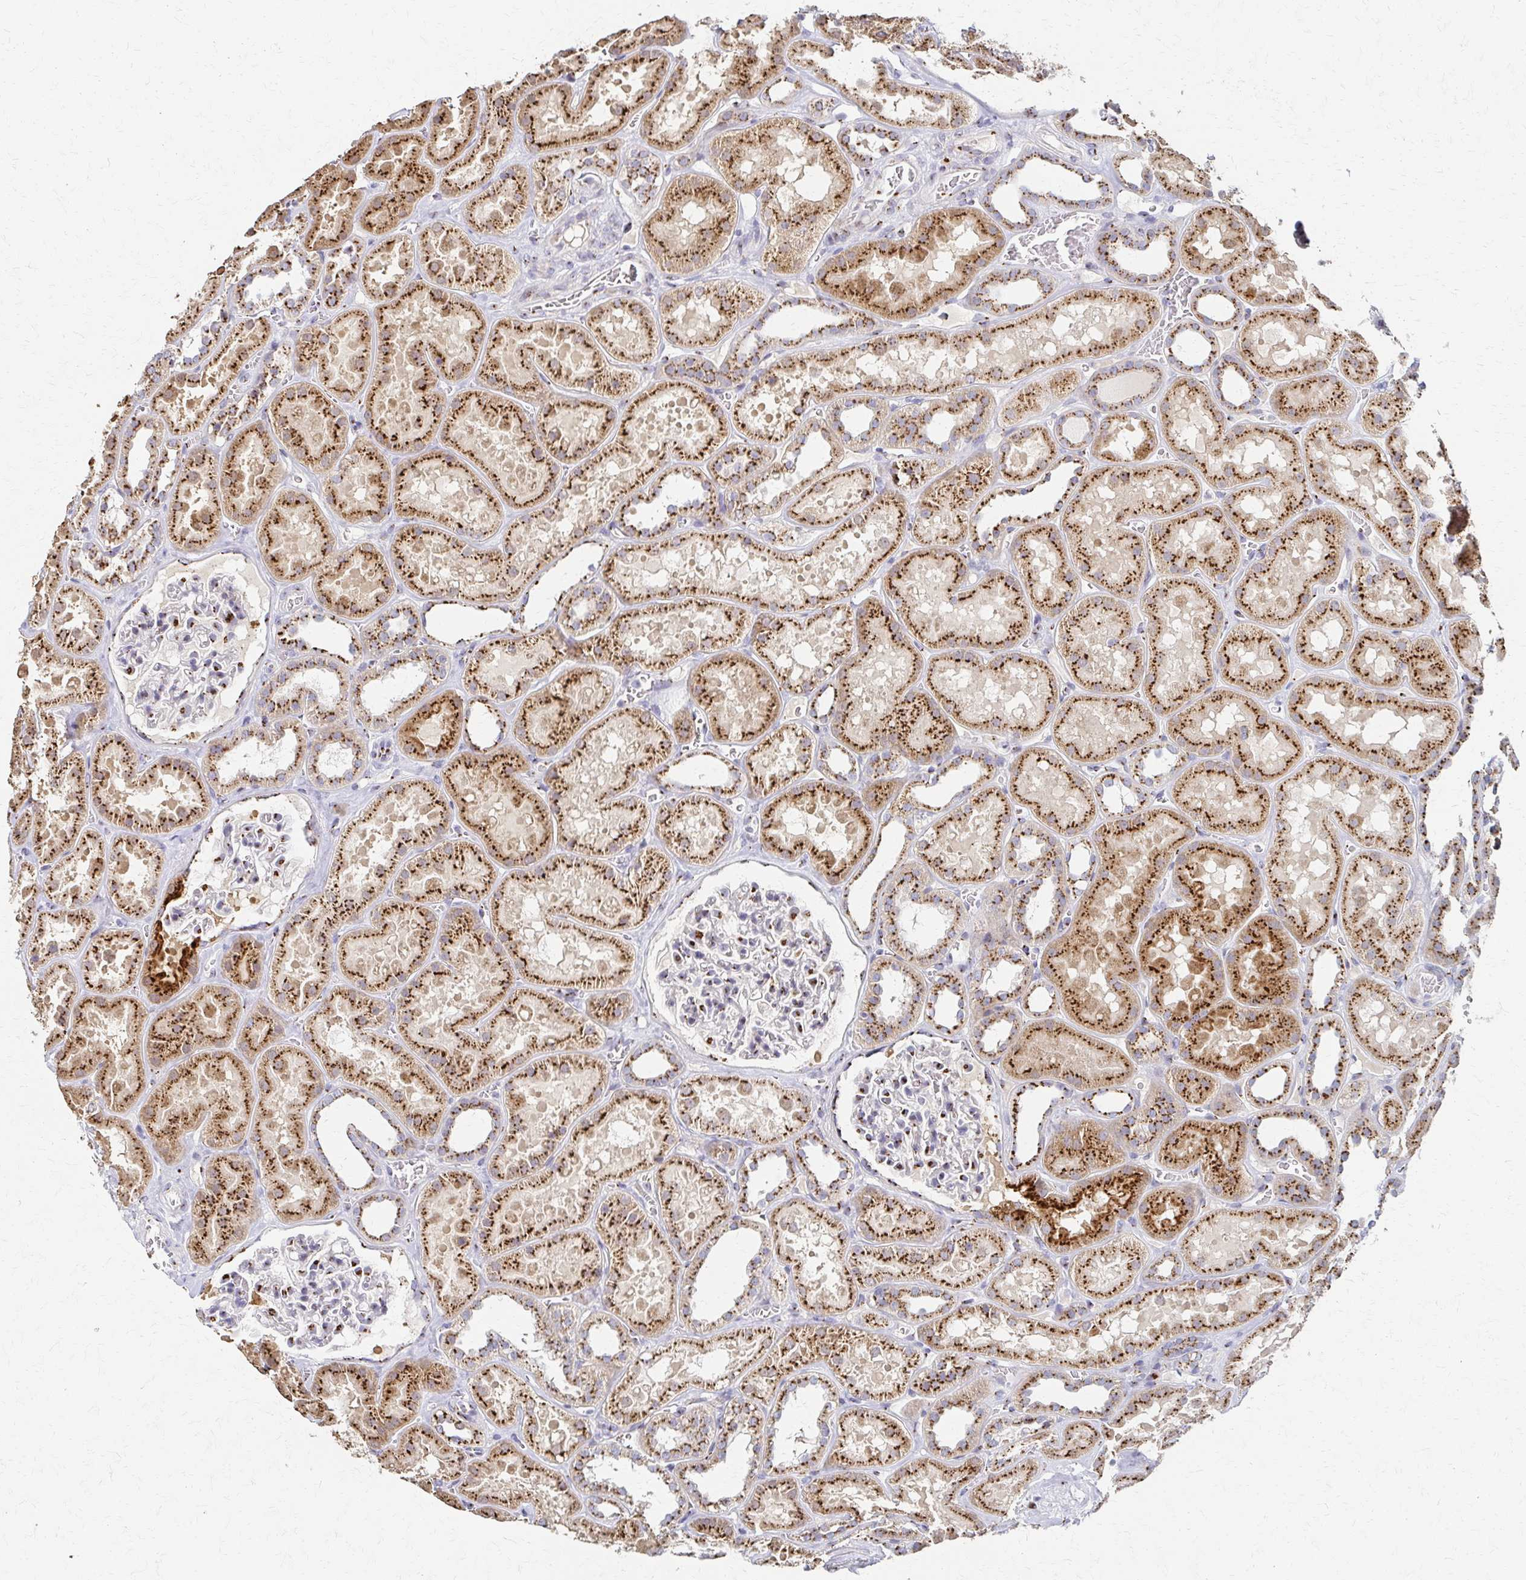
{"staining": {"intensity": "strong", "quantity": "25%-75%", "location": "cytoplasmic/membranous"}, "tissue": "kidney", "cell_type": "Cells in glomeruli", "image_type": "normal", "snomed": [{"axis": "morphology", "description": "Normal tissue, NOS"}, {"axis": "topography", "description": "Kidney"}], "caption": "Cells in glomeruli show high levels of strong cytoplasmic/membranous positivity in approximately 25%-75% of cells in normal kidney.", "gene": "ENSG00000254692", "patient": {"sex": "female", "age": 41}}